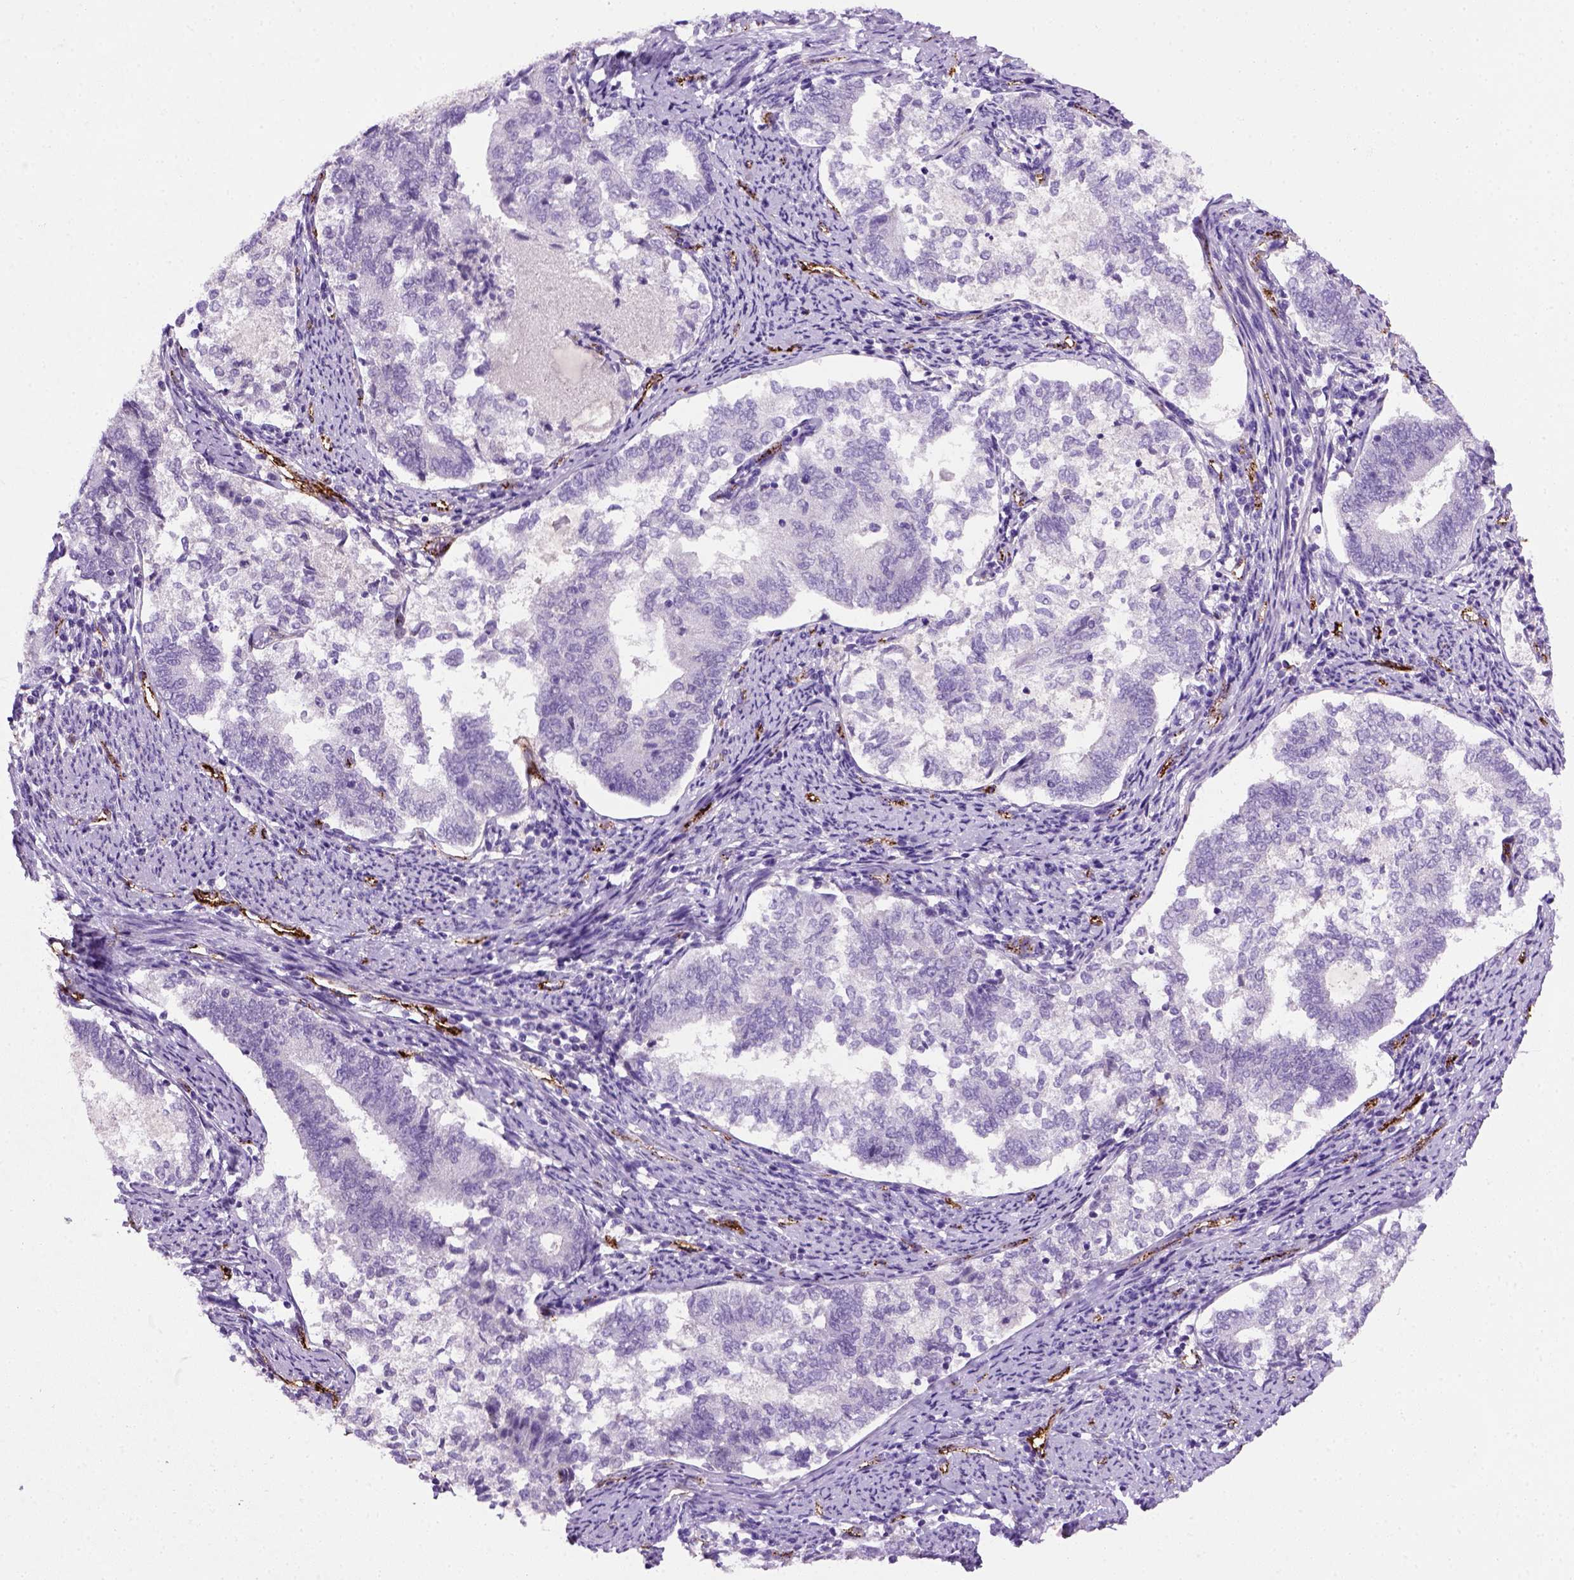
{"staining": {"intensity": "negative", "quantity": "none", "location": "none"}, "tissue": "endometrial cancer", "cell_type": "Tumor cells", "image_type": "cancer", "snomed": [{"axis": "morphology", "description": "Adenocarcinoma, NOS"}, {"axis": "topography", "description": "Endometrium"}], "caption": "Micrograph shows no protein positivity in tumor cells of adenocarcinoma (endometrial) tissue.", "gene": "VWF", "patient": {"sex": "female", "age": 65}}